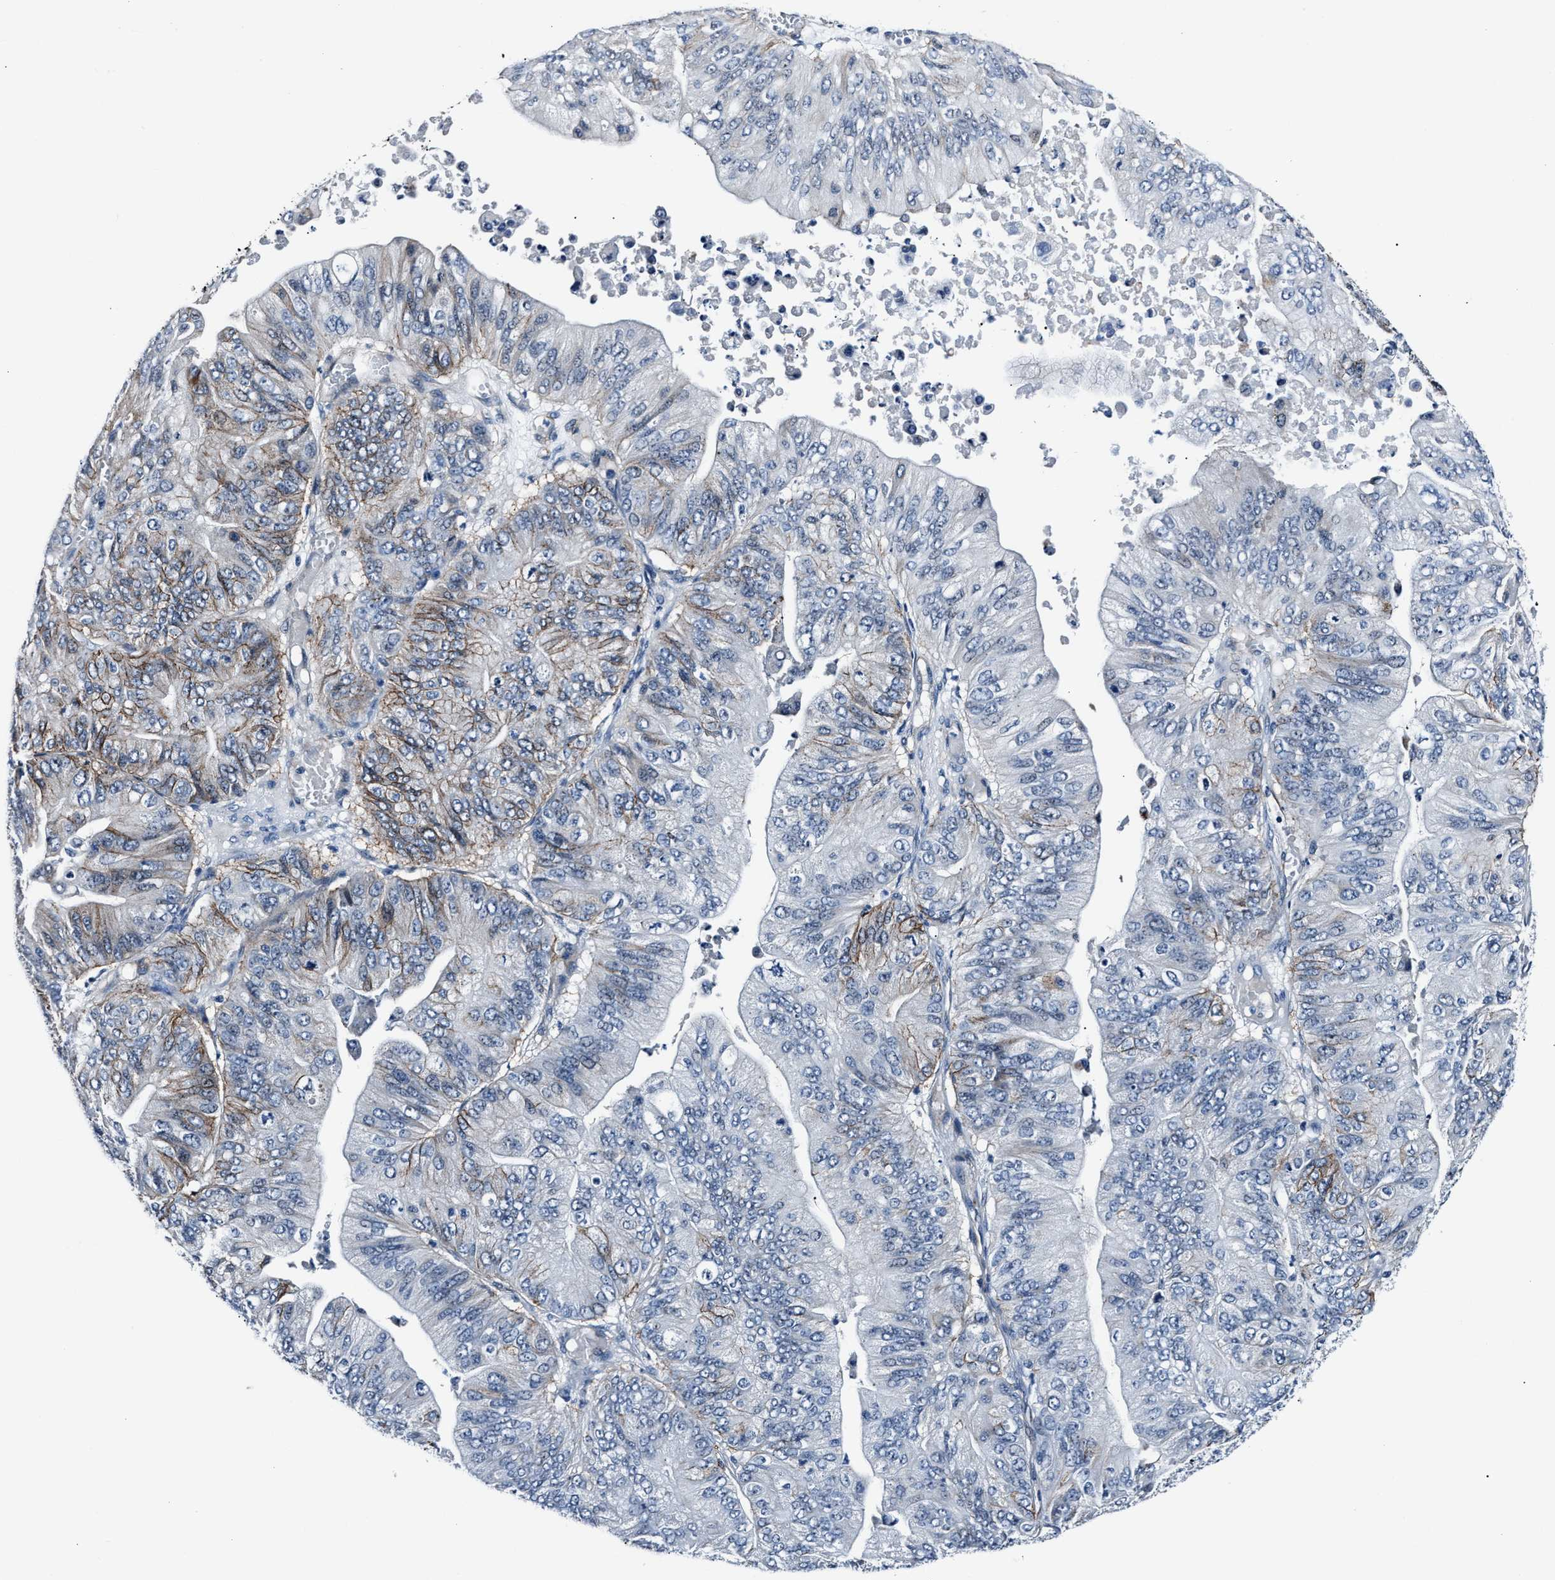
{"staining": {"intensity": "weak", "quantity": "<25%", "location": "cytoplasmic/membranous"}, "tissue": "ovarian cancer", "cell_type": "Tumor cells", "image_type": "cancer", "snomed": [{"axis": "morphology", "description": "Cystadenocarcinoma, mucinous, NOS"}, {"axis": "topography", "description": "Ovary"}], "caption": "Human ovarian mucinous cystadenocarcinoma stained for a protein using immunohistochemistry (IHC) shows no positivity in tumor cells.", "gene": "MPDZ", "patient": {"sex": "female", "age": 61}}